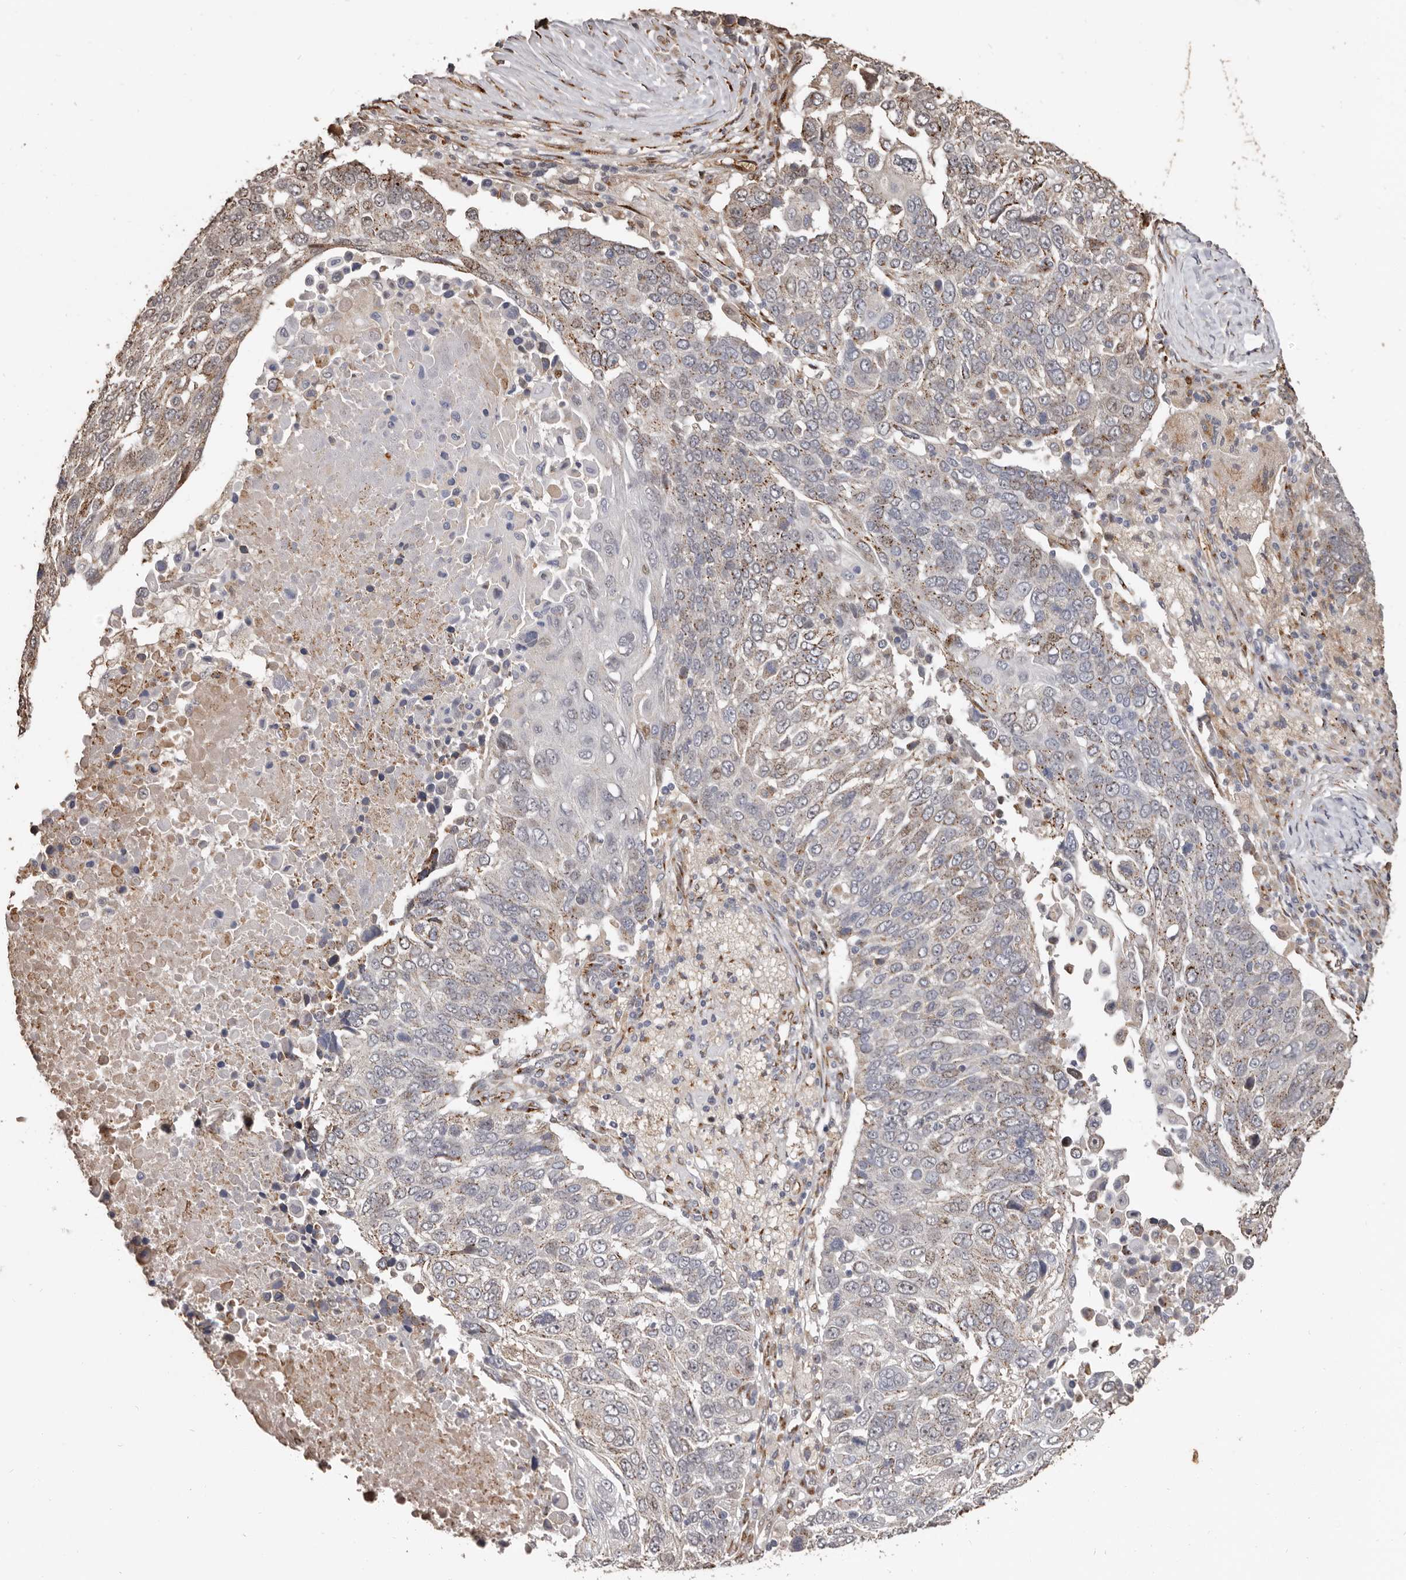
{"staining": {"intensity": "weak", "quantity": "<25%", "location": "cytoplasmic/membranous"}, "tissue": "lung cancer", "cell_type": "Tumor cells", "image_type": "cancer", "snomed": [{"axis": "morphology", "description": "Squamous cell carcinoma, NOS"}, {"axis": "topography", "description": "Lung"}], "caption": "Lung squamous cell carcinoma was stained to show a protein in brown. There is no significant expression in tumor cells.", "gene": "ENTREP1", "patient": {"sex": "male", "age": 66}}